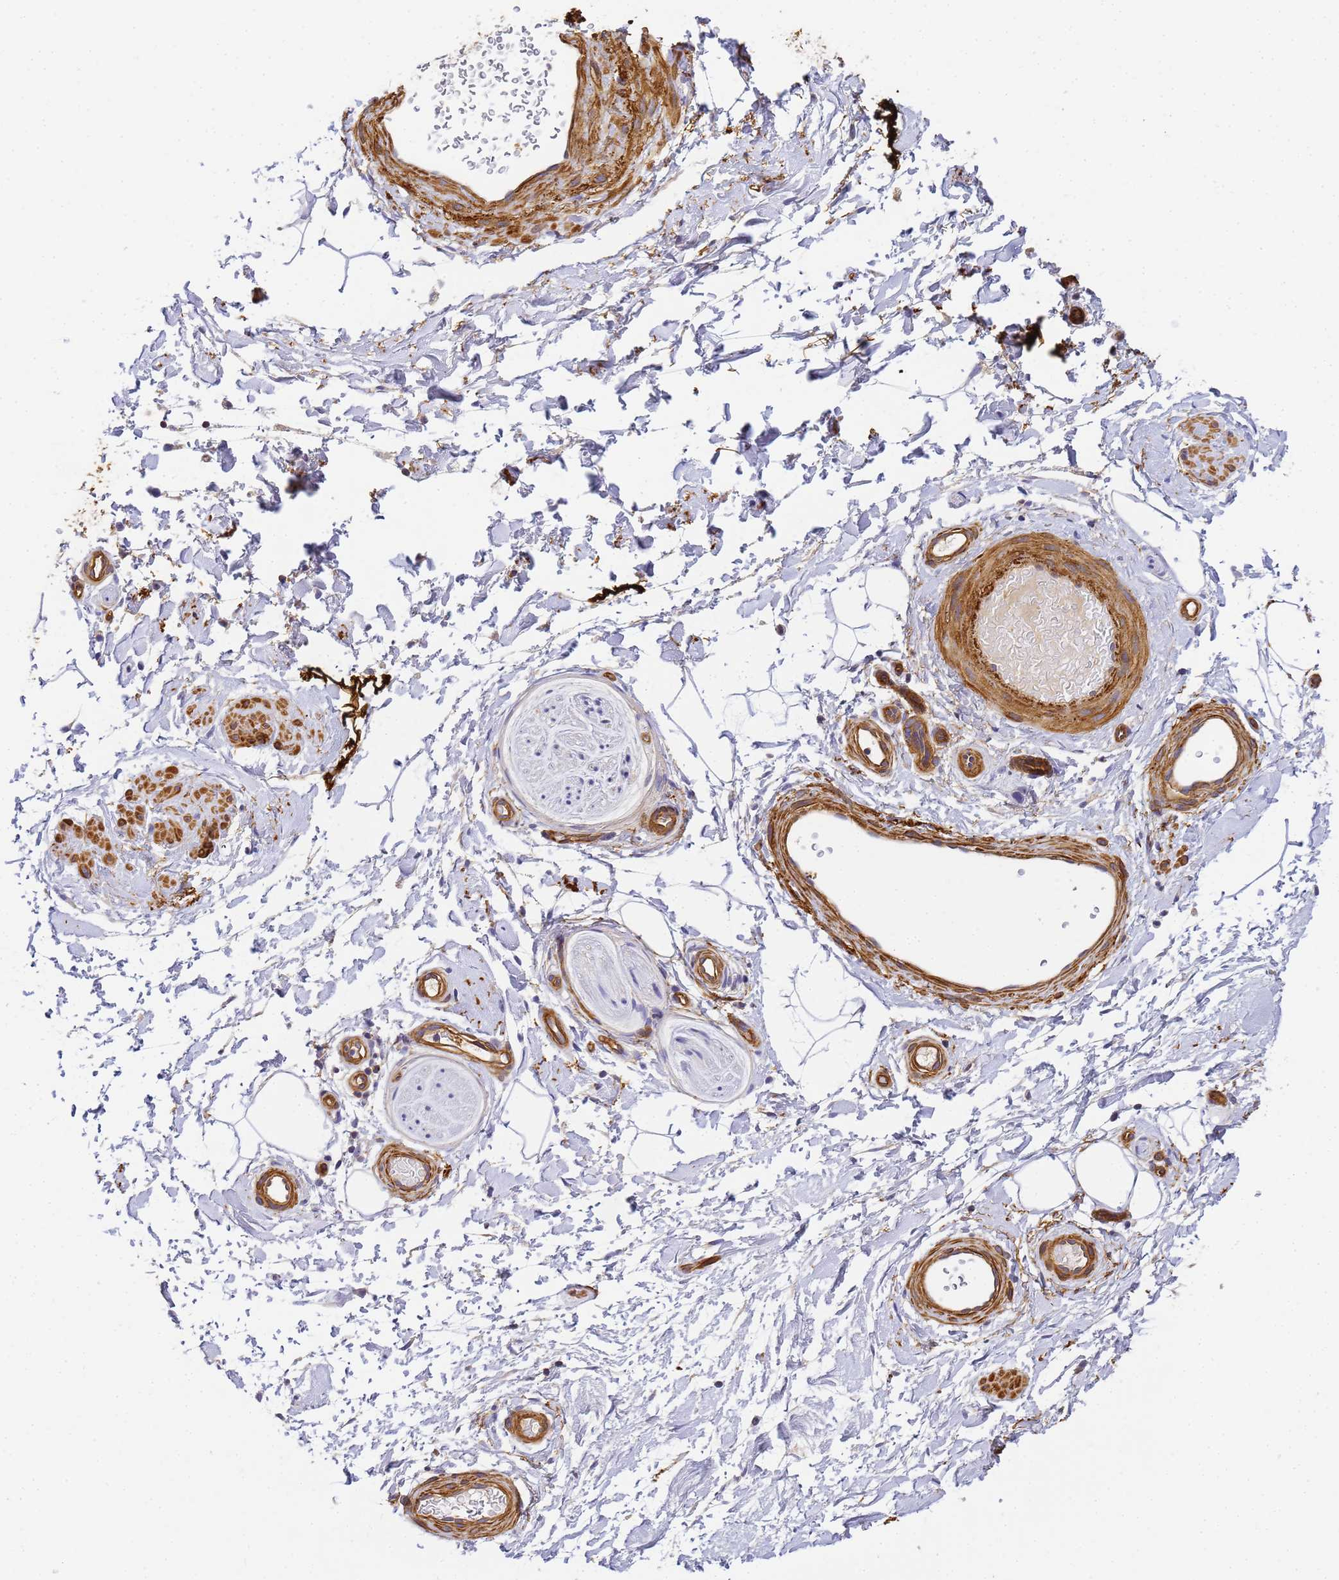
{"staining": {"intensity": "negative", "quantity": "none", "location": "none"}, "tissue": "adipose tissue", "cell_type": "Adipocytes", "image_type": "normal", "snomed": [{"axis": "morphology", "description": "Normal tissue, NOS"}, {"axis": "topography", "description": "Soft tissue"}, {"axis": "topography", "description": "Adipose tissue"}, {"axis": "topography", "description": "Vascular tissue"}, {"axis": "topography", "description": "Peripheral nerve tissue"}], "caption": "The photomicrograph exhibits no significant positivity in adipocytes of adipose tissue.", "gene": "MYL10", "patient": {"sex": "male", "age": 74}}